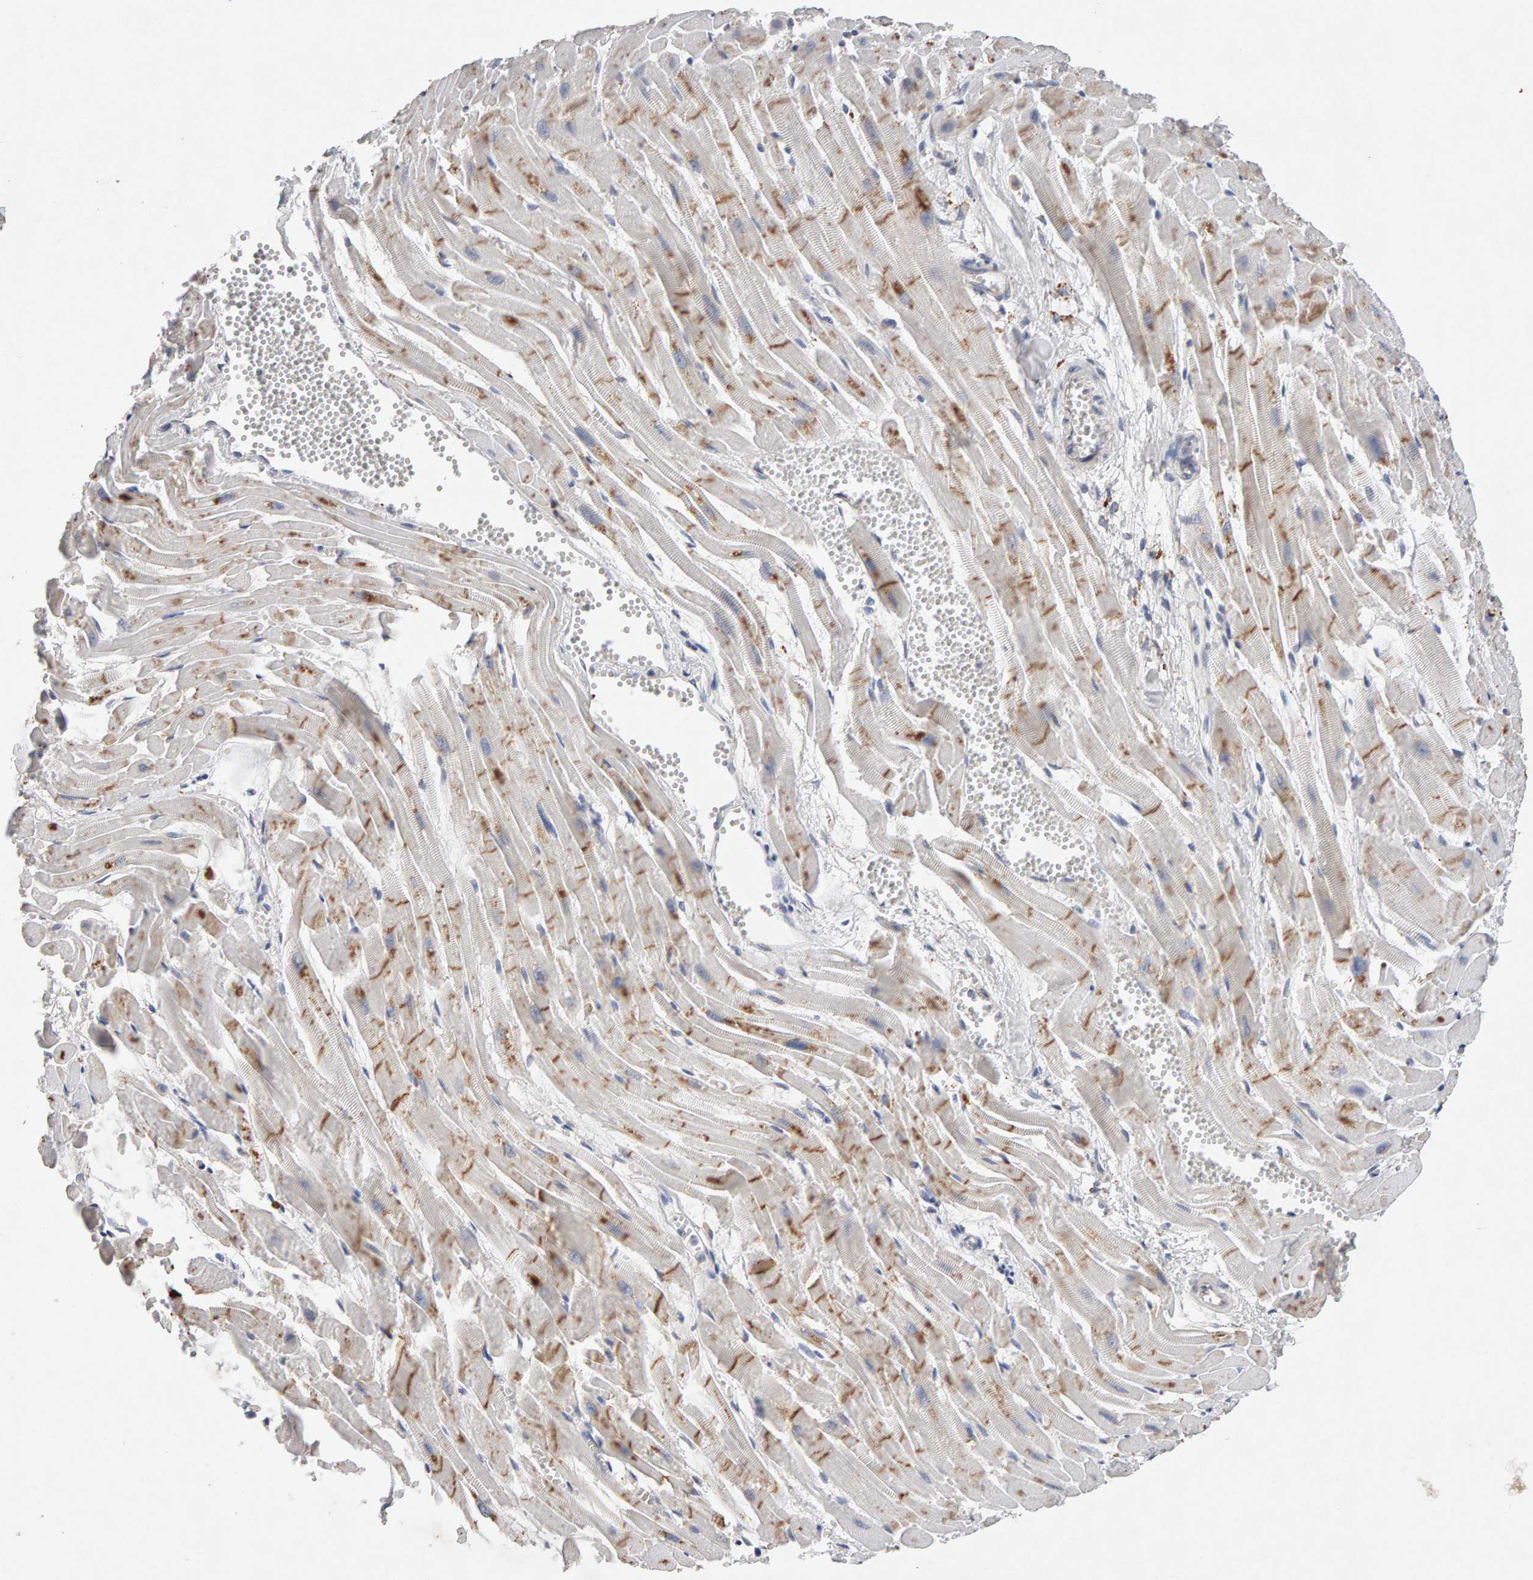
{"staining": {"intensity": "moderate", "quantity": ">75%", "location": "cytoplasmic/membranous"}, "tissue": "heart muscle", "cell_type": "Cardiomyocytes", "image_type": "normal", "snomed": [{"axis": "morphology", "description": "Normal tissue, NOS"}, {"axis": "topography", "description": "Heart"}], "caption": "Immunohistochemistry (IHC) of unremarkable heart muscle shows medium levels of moderate cytoplasmic/membranous expression in approximately >75% of cardiomyocytes.", "gene": "PTPRM", "patient": {"sex": "female", "age": 19}}